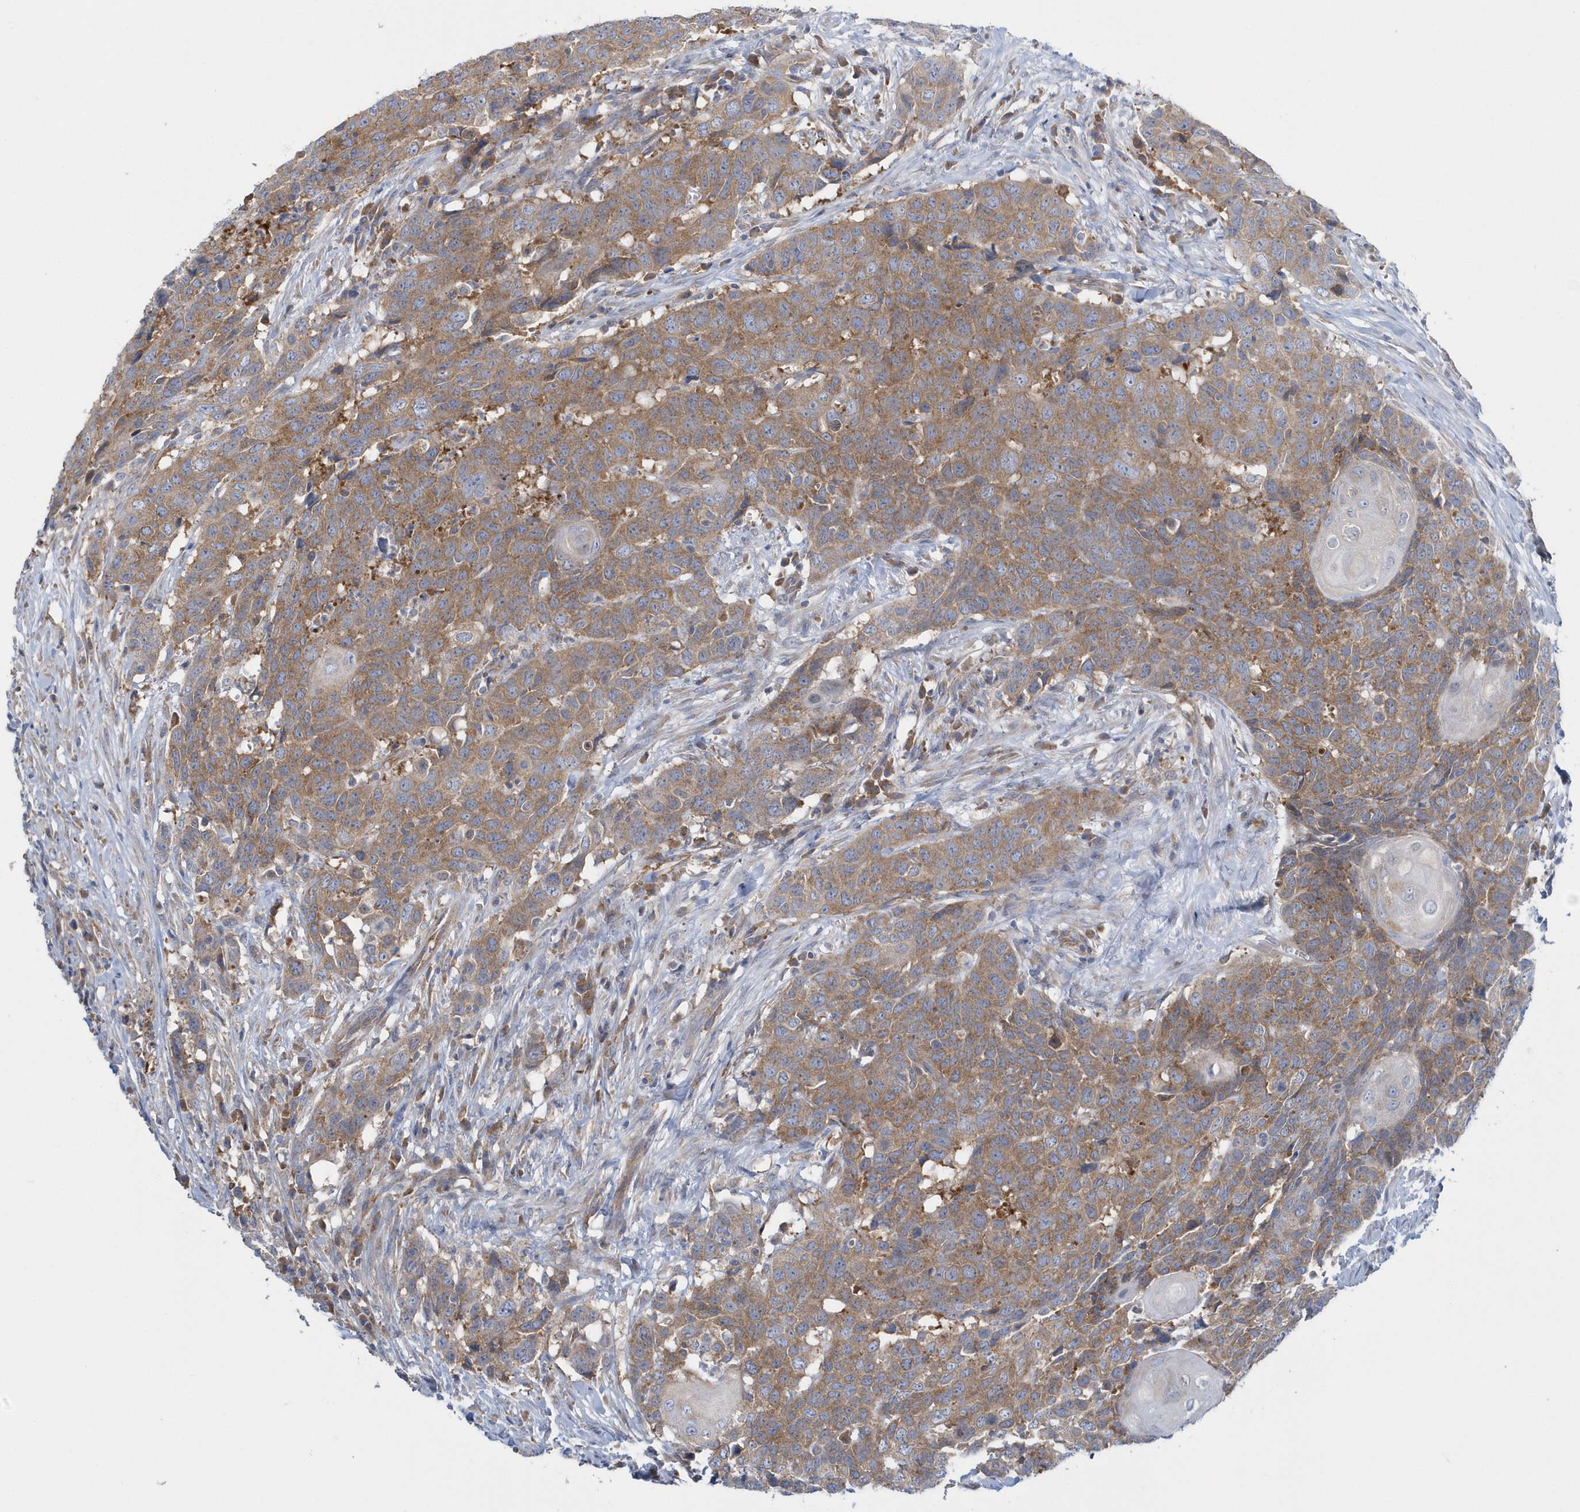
{"staining": {"intensity": "moderate", "quantity": ">75%", "location": "cytoplasmic/membranous"}, "tissue": "head and neck cancer", "cell_type": "Tumor cells", "image_type": "cancer", "snomed": [{"axis": "morphology", "description": "Squamous cell carcinoma, NOS"}, {"axis": "topography", "description": "Head-Neck"}], "caption": "Head and neck squamous cell carcinoma stained with DAB (3,3'-diaminobenzidine) immunohistochemistry demonstrates medium levels of moderate cytoplasmic/membranous positivity in about >75% of tumor cells.", "gene": "EIF3C", "patient": {"sex": "male", "age": 66}}